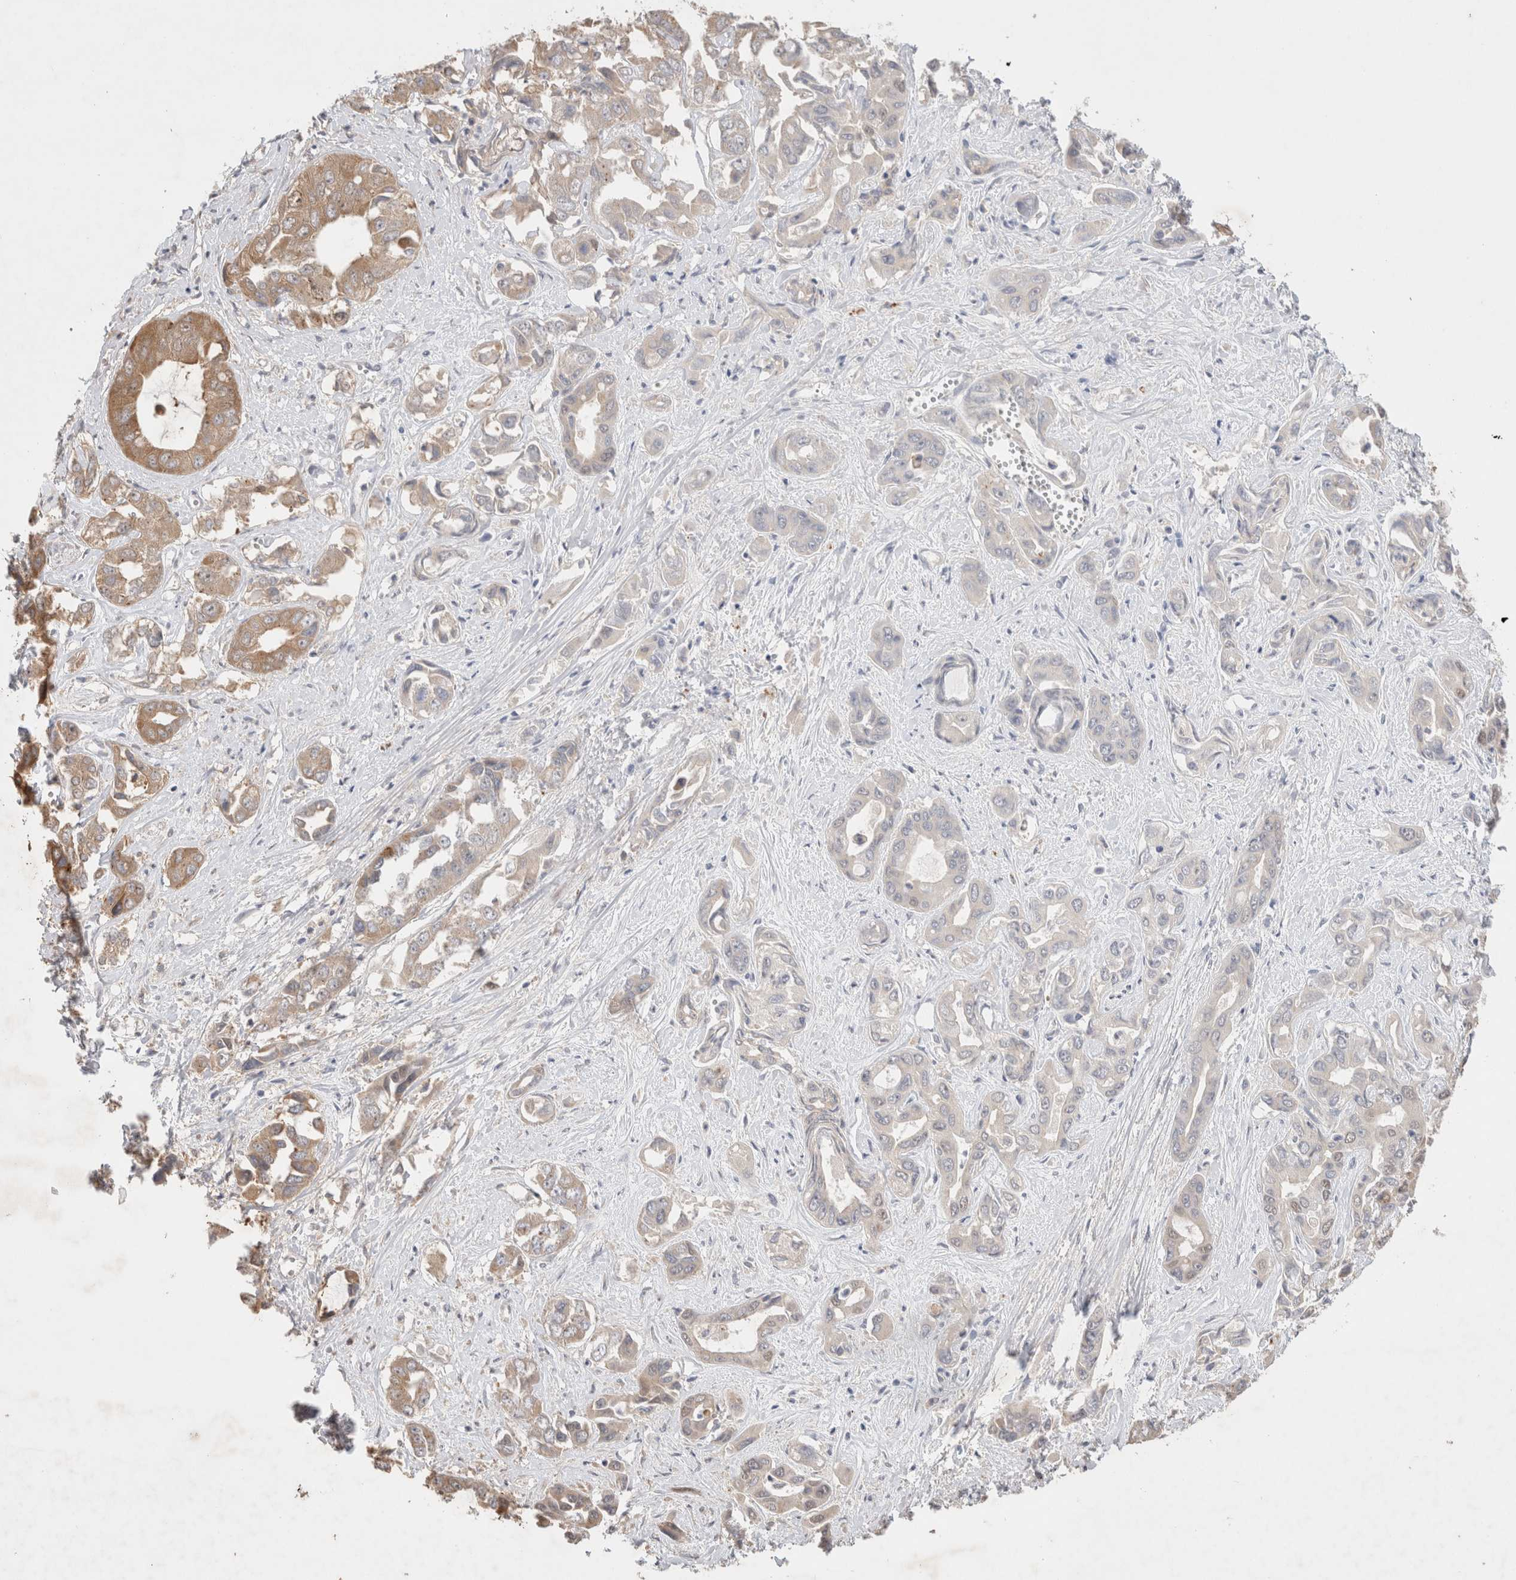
{"staining": {"intensity": "moderate", "quantity": "25%-75%", "location": "cytoplasmic/membranous"}, "tissue": "liver cancer", "cell_type": "Tumor cells", "image_type": "cancer", "snomed": [{"axis": "morphology", "description": "Cholangiocarcinoma"}, {"axis": "topography", "description": "Liver"}], "caption": "Immunohistochemical staining of human liver cancer exhibits medium levels of moderate cytoplasmic/membranous protein positivity in approximately 25%-75% of tumor cells. Nuclei are stained in blue.", "gene": "SLC29A1", "patient": {"sex": "female", "age": 52}}